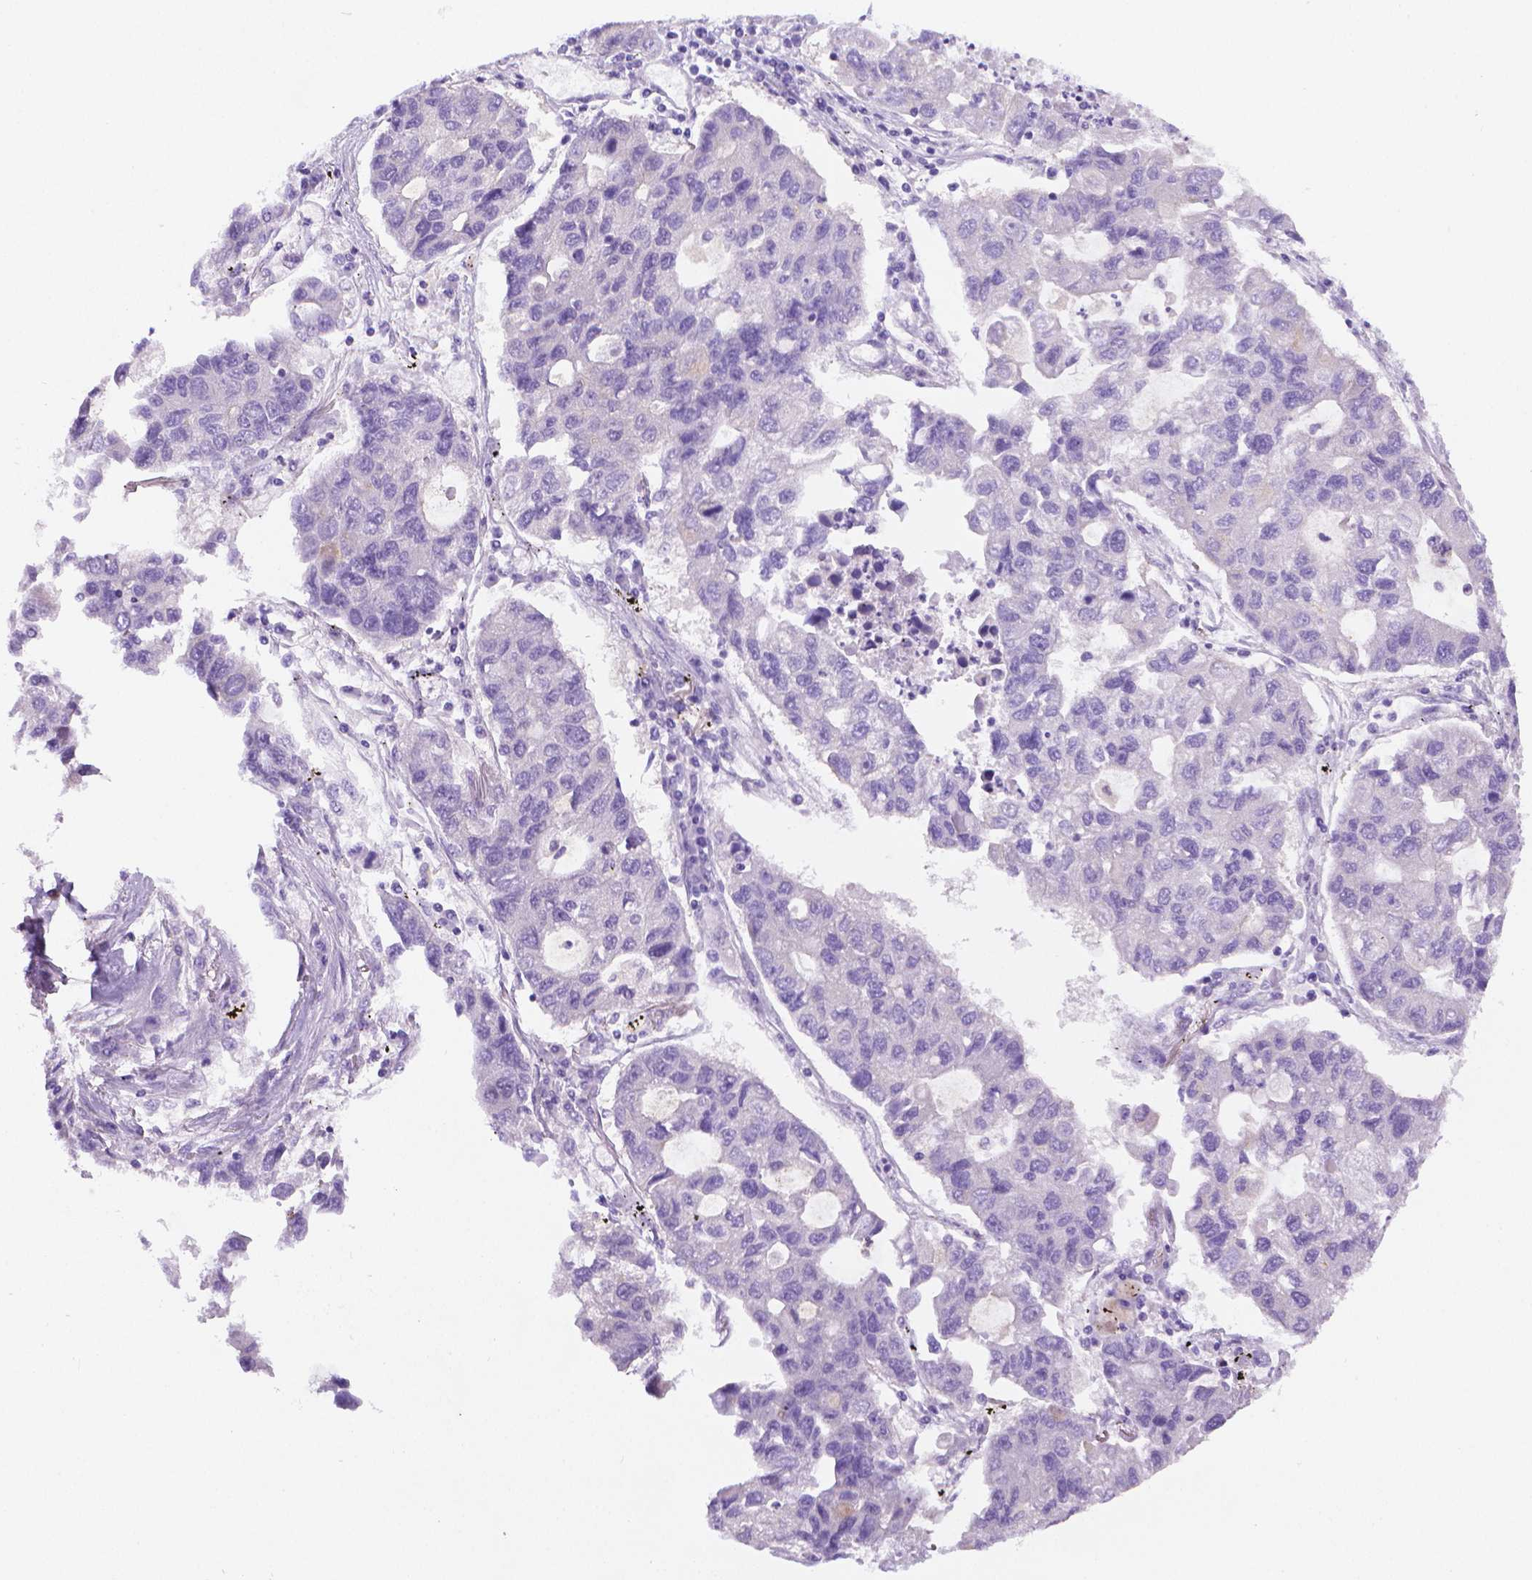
{"staining": {"intensity": "negative", "quantity": "none", "location": "none"}, "tissue": "lung cancer", "cell_type": "Tumor cells", "image_type": "cancer", "snomed": [{"axis": "morphology", "description": "Adenocarcinoma, NOS"}, {"axis": "topography", "description": "Bronchus"}, {"axis": "topography", "description": "Lung"}], "caption": "There is no significant expression in tumor cells of lung cancer.", "gene": "FASN", "patient": {"sex": "female", "age": 51}}